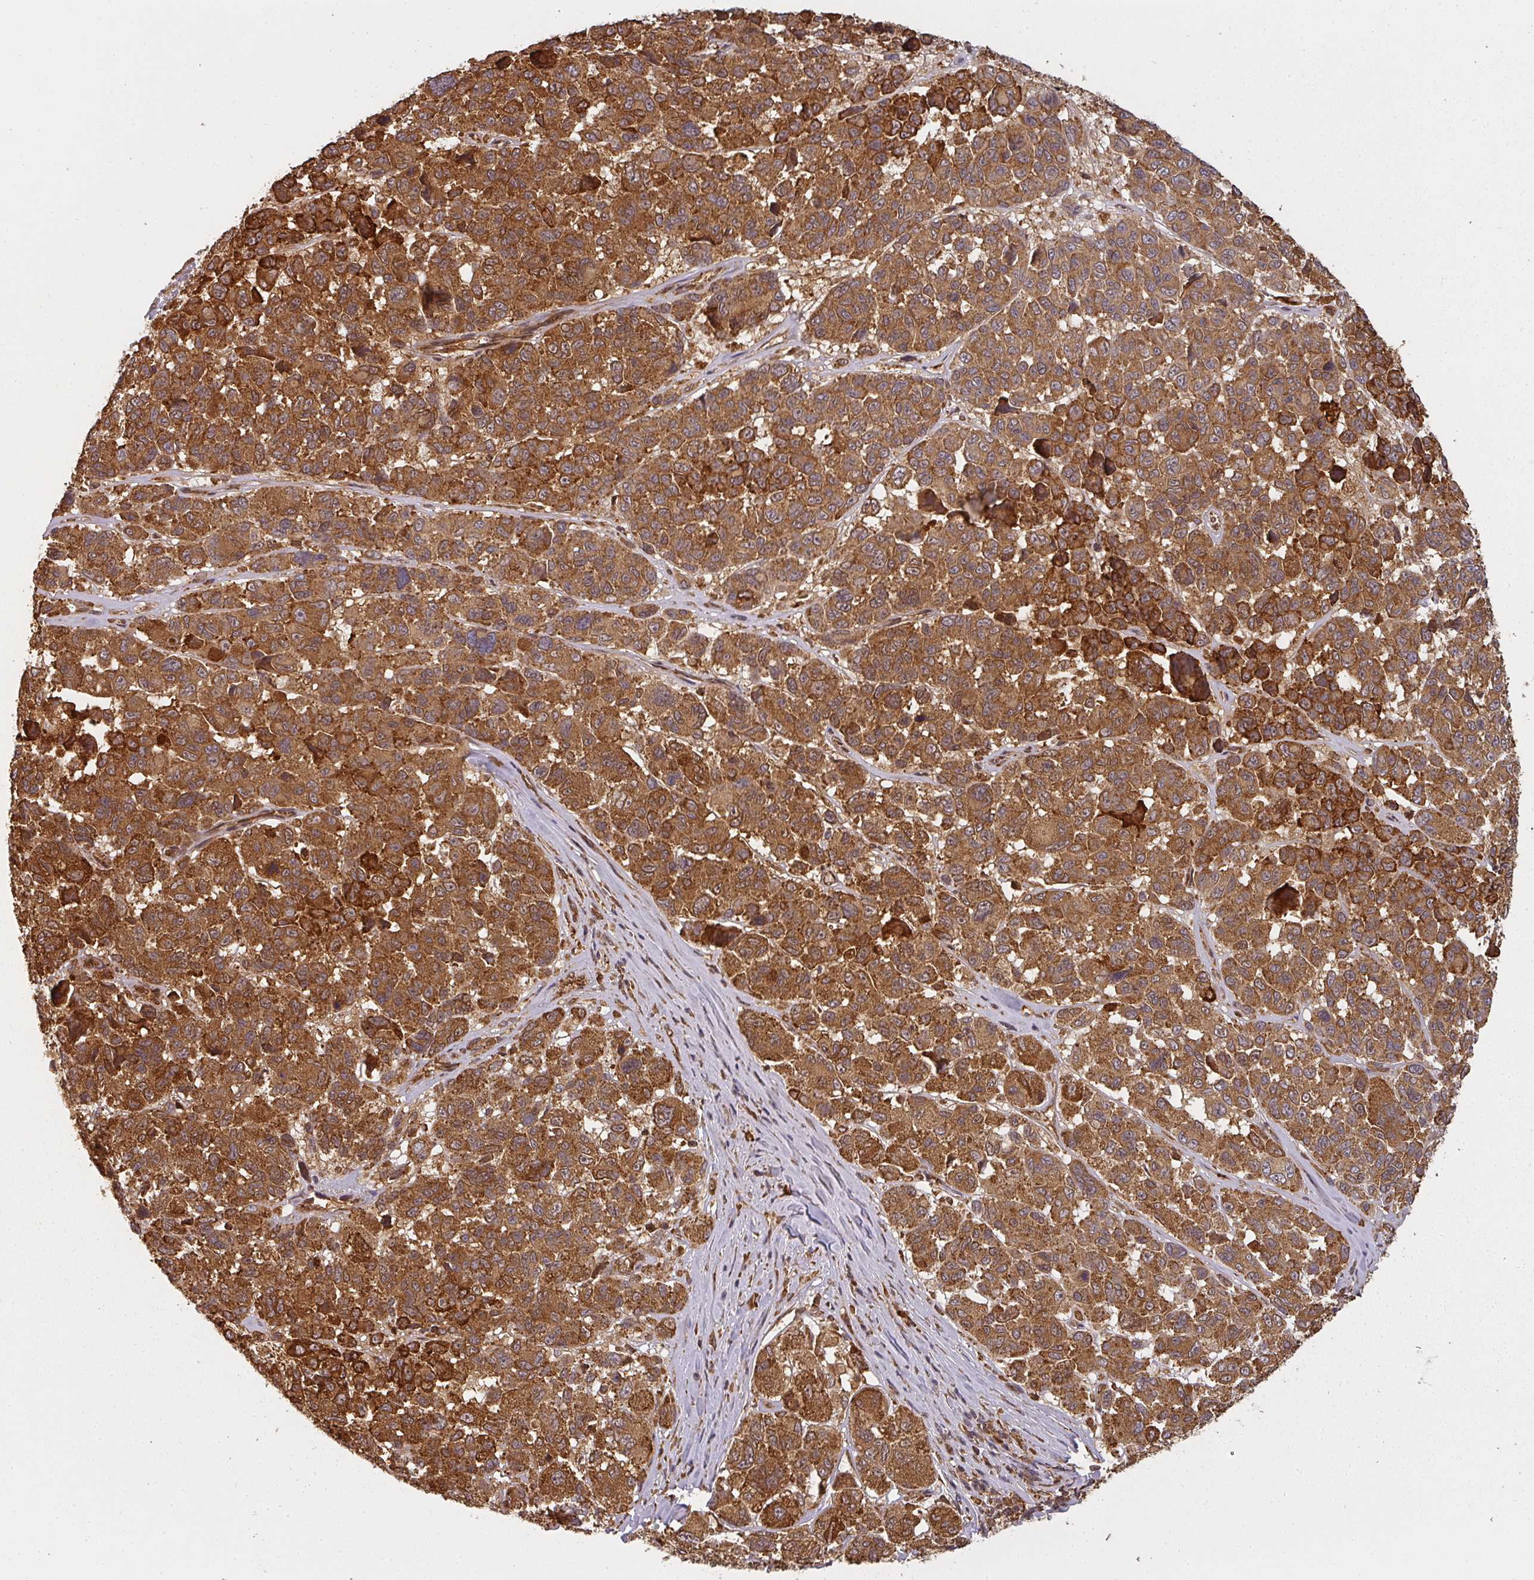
{"staining": {"intensity": "moderate", "quantity": ">75%", "location": "cytoplasmic/membranous"}, "tissue": "melanoma", "cell_type": "Tumor cells", "image_type": "cancer", "snomed": [{"axis": "morphology", "description": "Malignant melanoma, NOS"}, {"axis": "topography", "description": "Skin"}], "caption": "The immunohistochemical stain highlights moderate cytoplasmic/membranous positivity in tumor cells of malignant melanoma tissue.", "gene": "PPP6R3", "patient": {"sex": "female", "age": 66}}